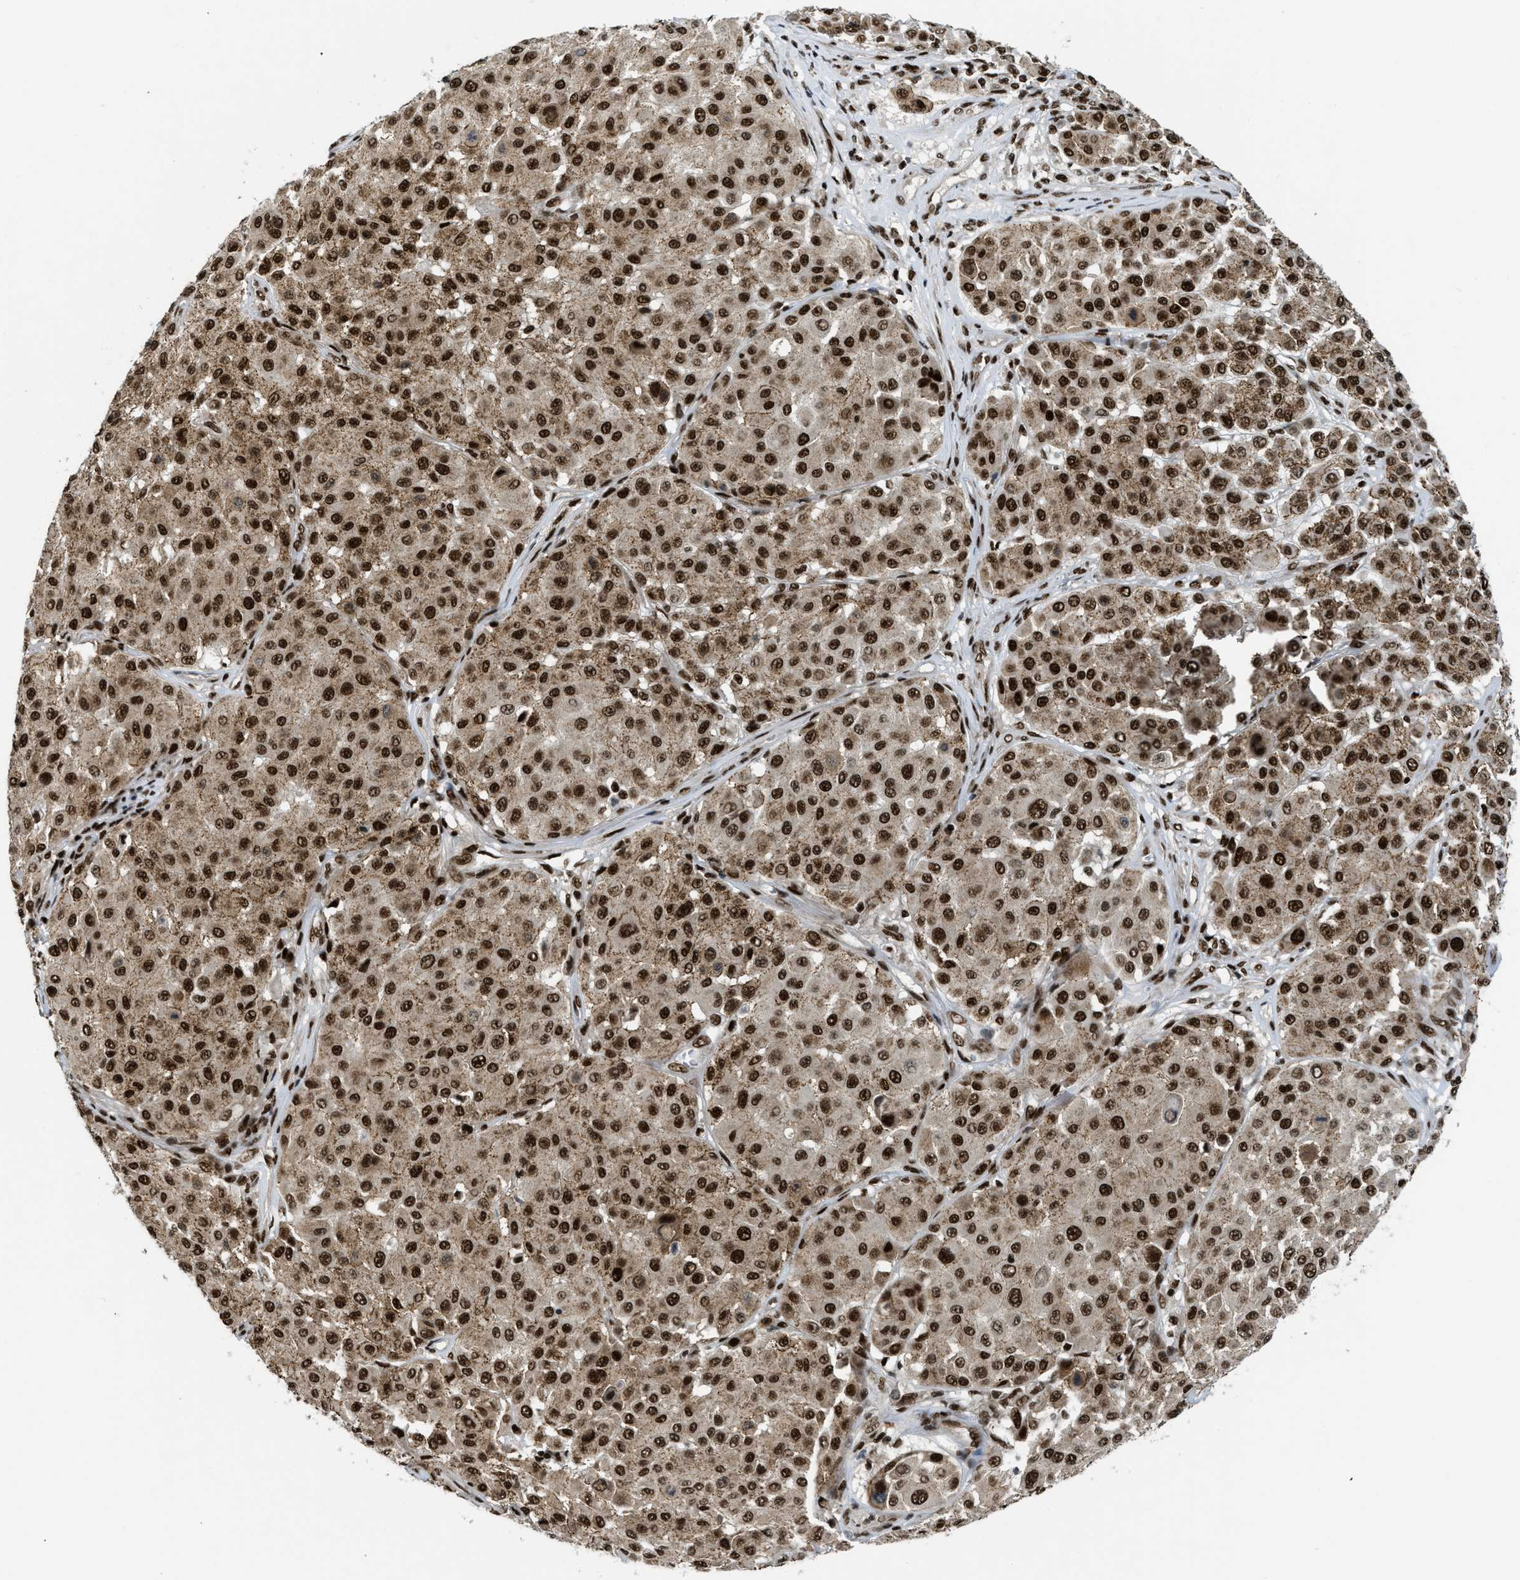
{"staining": {"intensity": "strong", "quantity": ">75%", "location": "nuclear"}, "tissue": "melanoma", "cell_type": "Tumor cells", "image_type": "cancer", "snomed": [{"axis": "morphology", "description": "Malignant melanoma, Metastatic site"}, {"axis": "topography", "description": "Soft tissue"}], "caption": "Malignant melanoma (metastatic site) stained with a brown dye exhibits strong nuclear positive expression in about >75% of tumor cells.", "gene": "RFX5", "patient": {"sex": "male", "age": 41}}